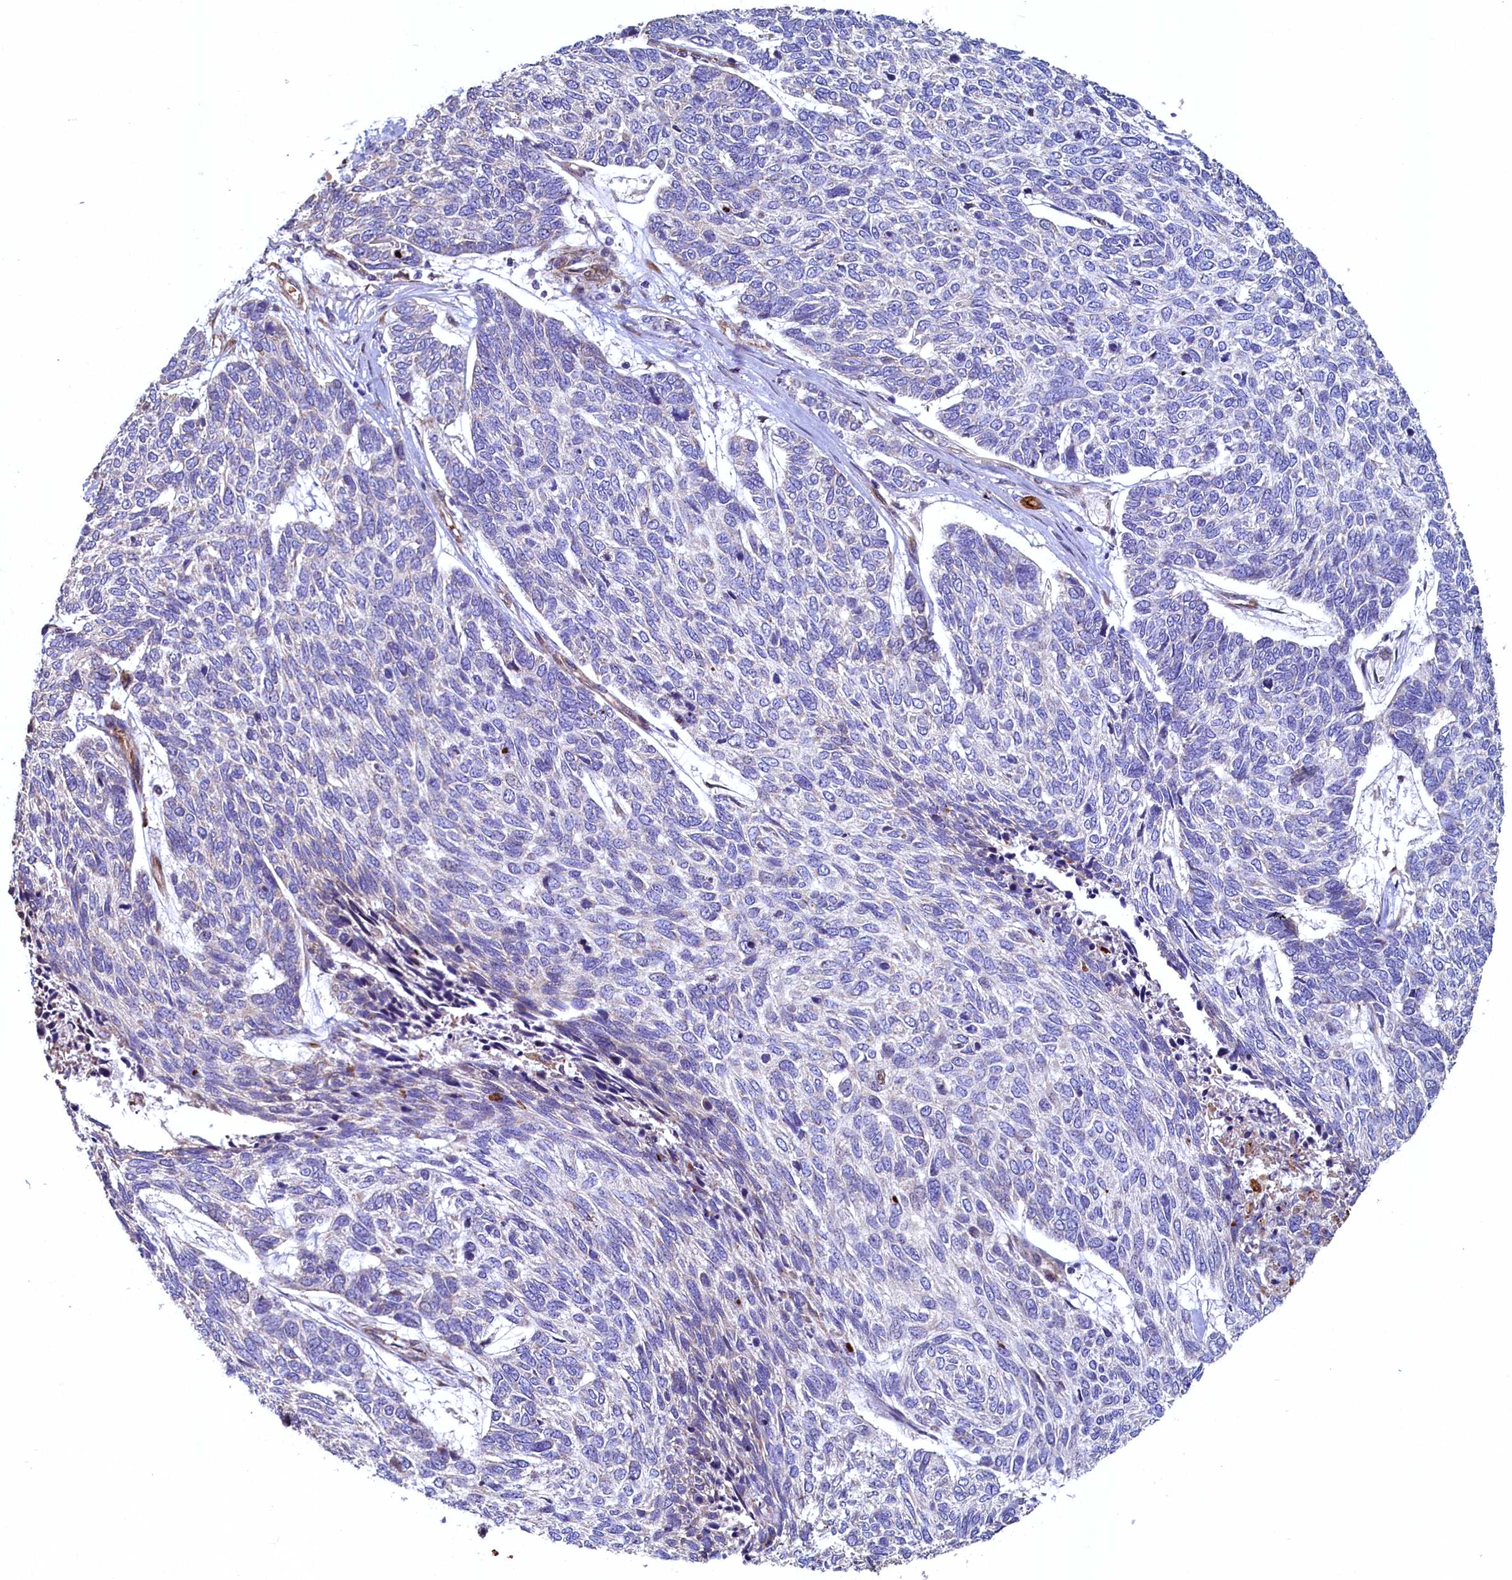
{"staining": {"intensity": "negative", "quantity": "none", "location": "none"}, "tissue": "skin cancer", "cell_type": "Tumor cells", "image_type": "cancer", "snomed": [{"axis": "morphology", "description": "Basal cell carcinoma"}, {"axis": "topography", "description": "Skin"}], "caption": "IHC image of skin cancer stained for a protein (brown), which exhibits no expression in tumor cells. (DAB (3,3'-diaminobenzidine) immunohistochemistry (IHC), high magnification).", "gene": "LRRC57", "patient": {"sex": "female", "age": 65}}